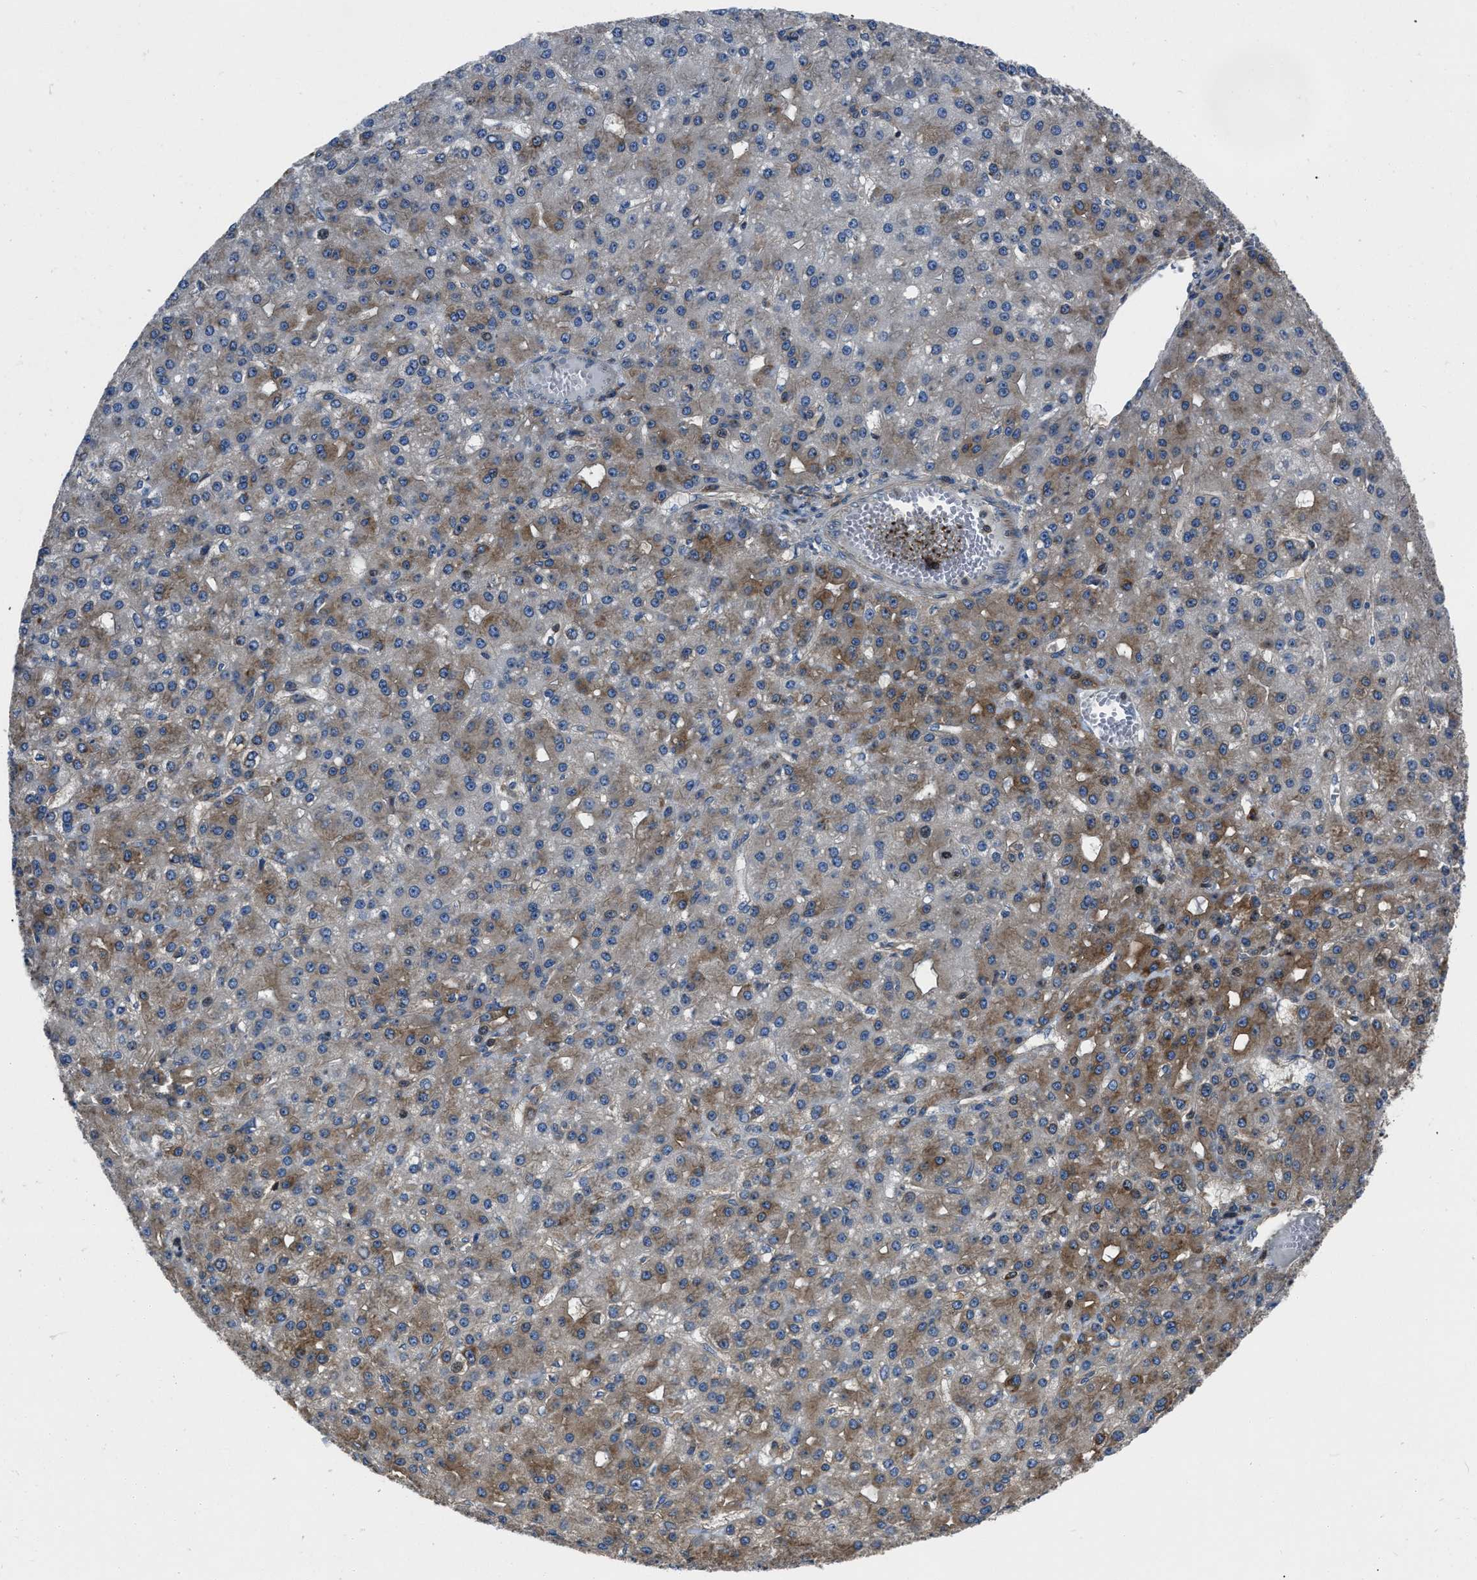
{"staining": {"intensity": "moderate", "quantity": ">75%", "location": "cytoplasmic/membranous"}, "tissue": "liver cancer", "cell_type": "Tumor cells", "image_type": "cancer", "snomed": [{"axis": "morphology", "description": "Carcinoma, Hepatocellular, NOS"}, {"axis": "topography", "description": "Liver"}], "caption": "Hepatocellular carcinoma (liver) stained with immunohistochemistry (IHC) exhibits moderate cytoplasmic/membranous positivity in approximately >75% of tumor cells.", "gene": "YARS1", "patient": {"sex": "male", "age": 67}}